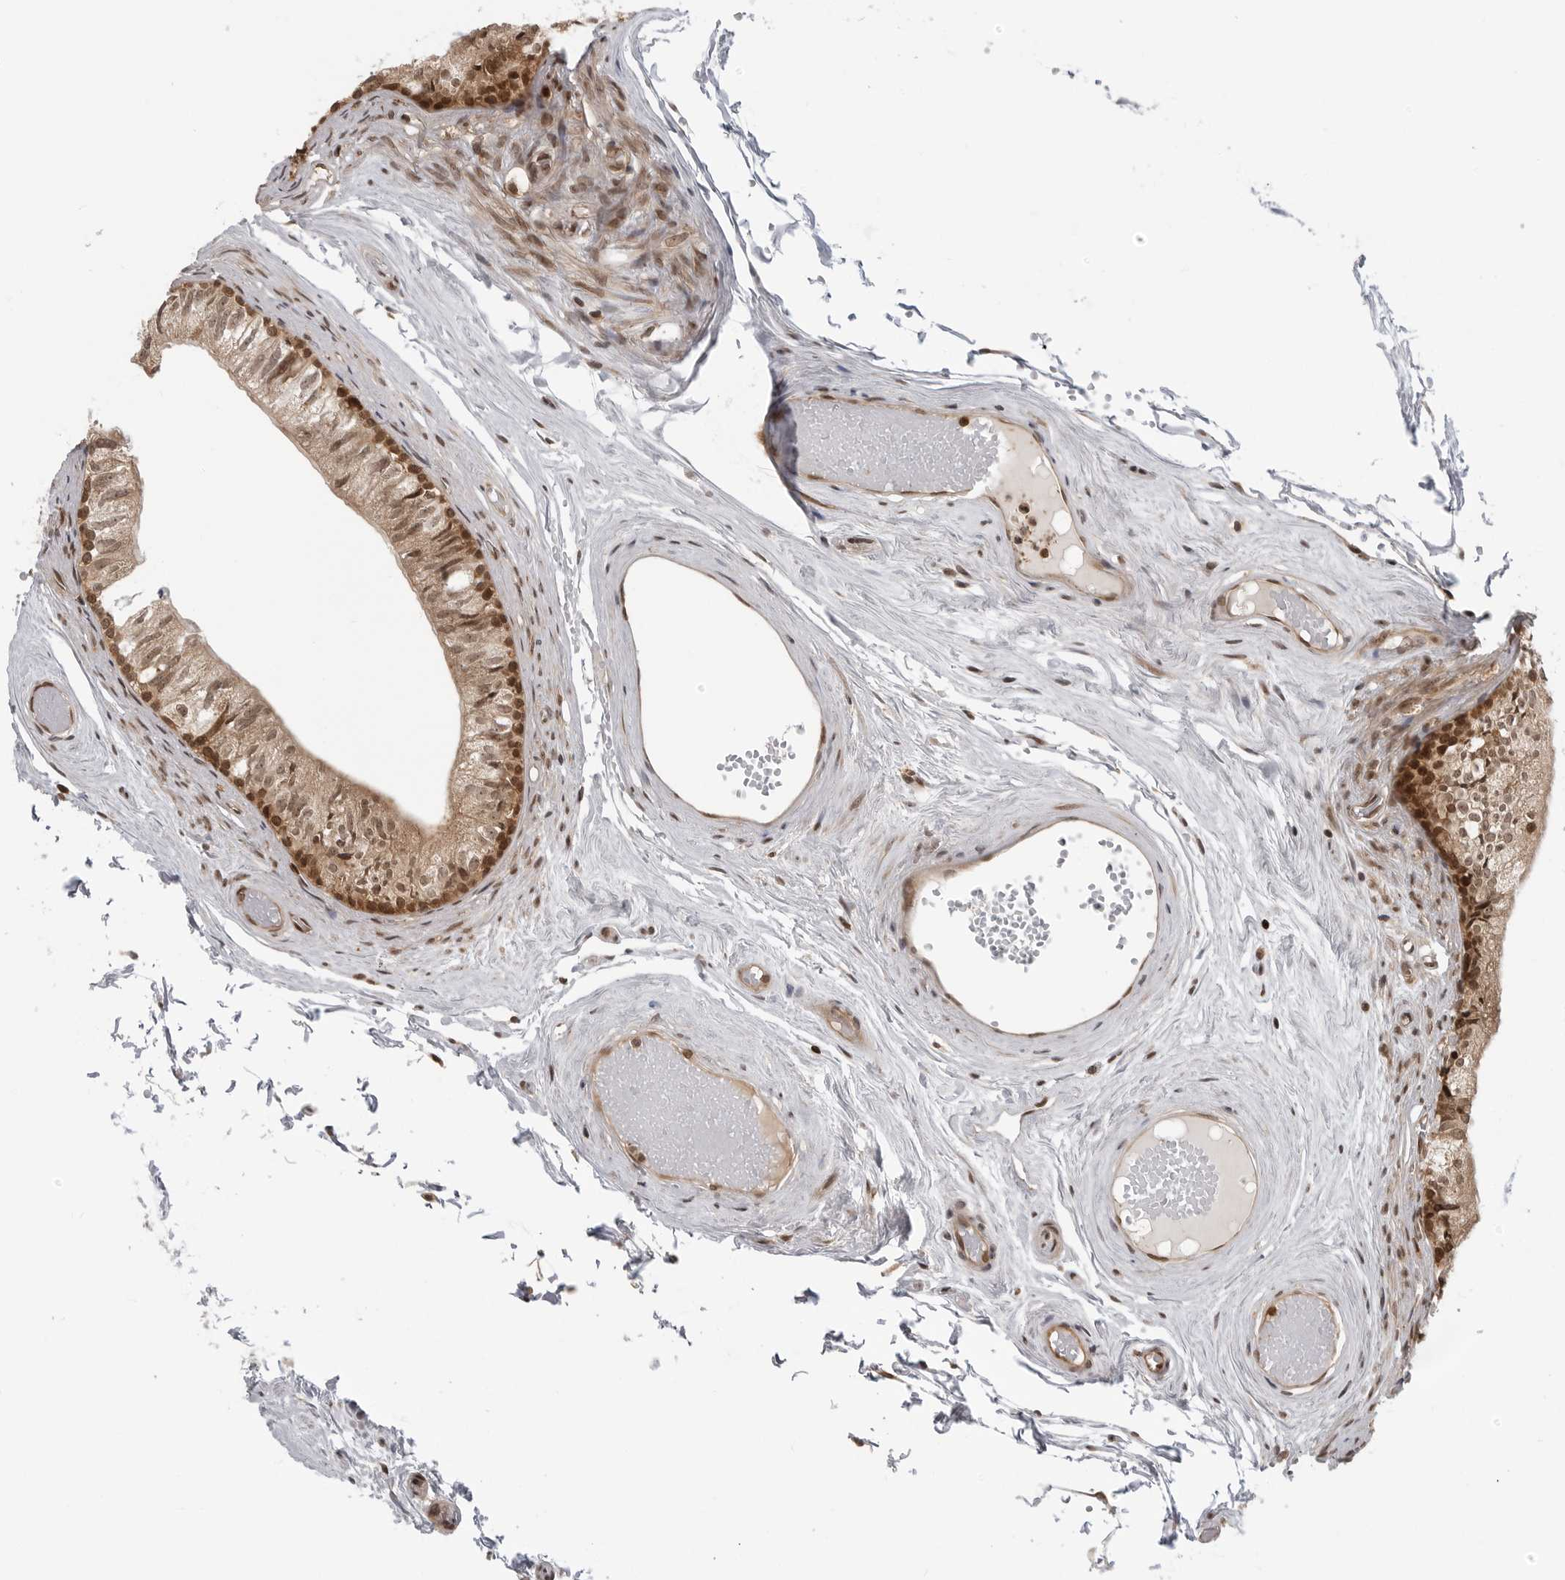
{"staining": {"intensity": "moderate", "quantity": ">75%", "location": "cytoplasmic/membranous,nuclear"}, "tissue": "epididymis", "cell_type": "Glandular cells", "image_type": "normal", "snomed": [{"axis": "morphology", "description": "Normal tissue, NOS"}, {"axis": "topography", "description": "Epididymis"}], "caption": "IHC photomicrograph of normal epididymis stained for a protein (brown), which displays medium levels of moderate cytoplasmic/membranous,nuclear positivity in approximately >75% of glandular cells.", "gene": "SZRD1", "patient": {"sex": "male", "age": 79}}